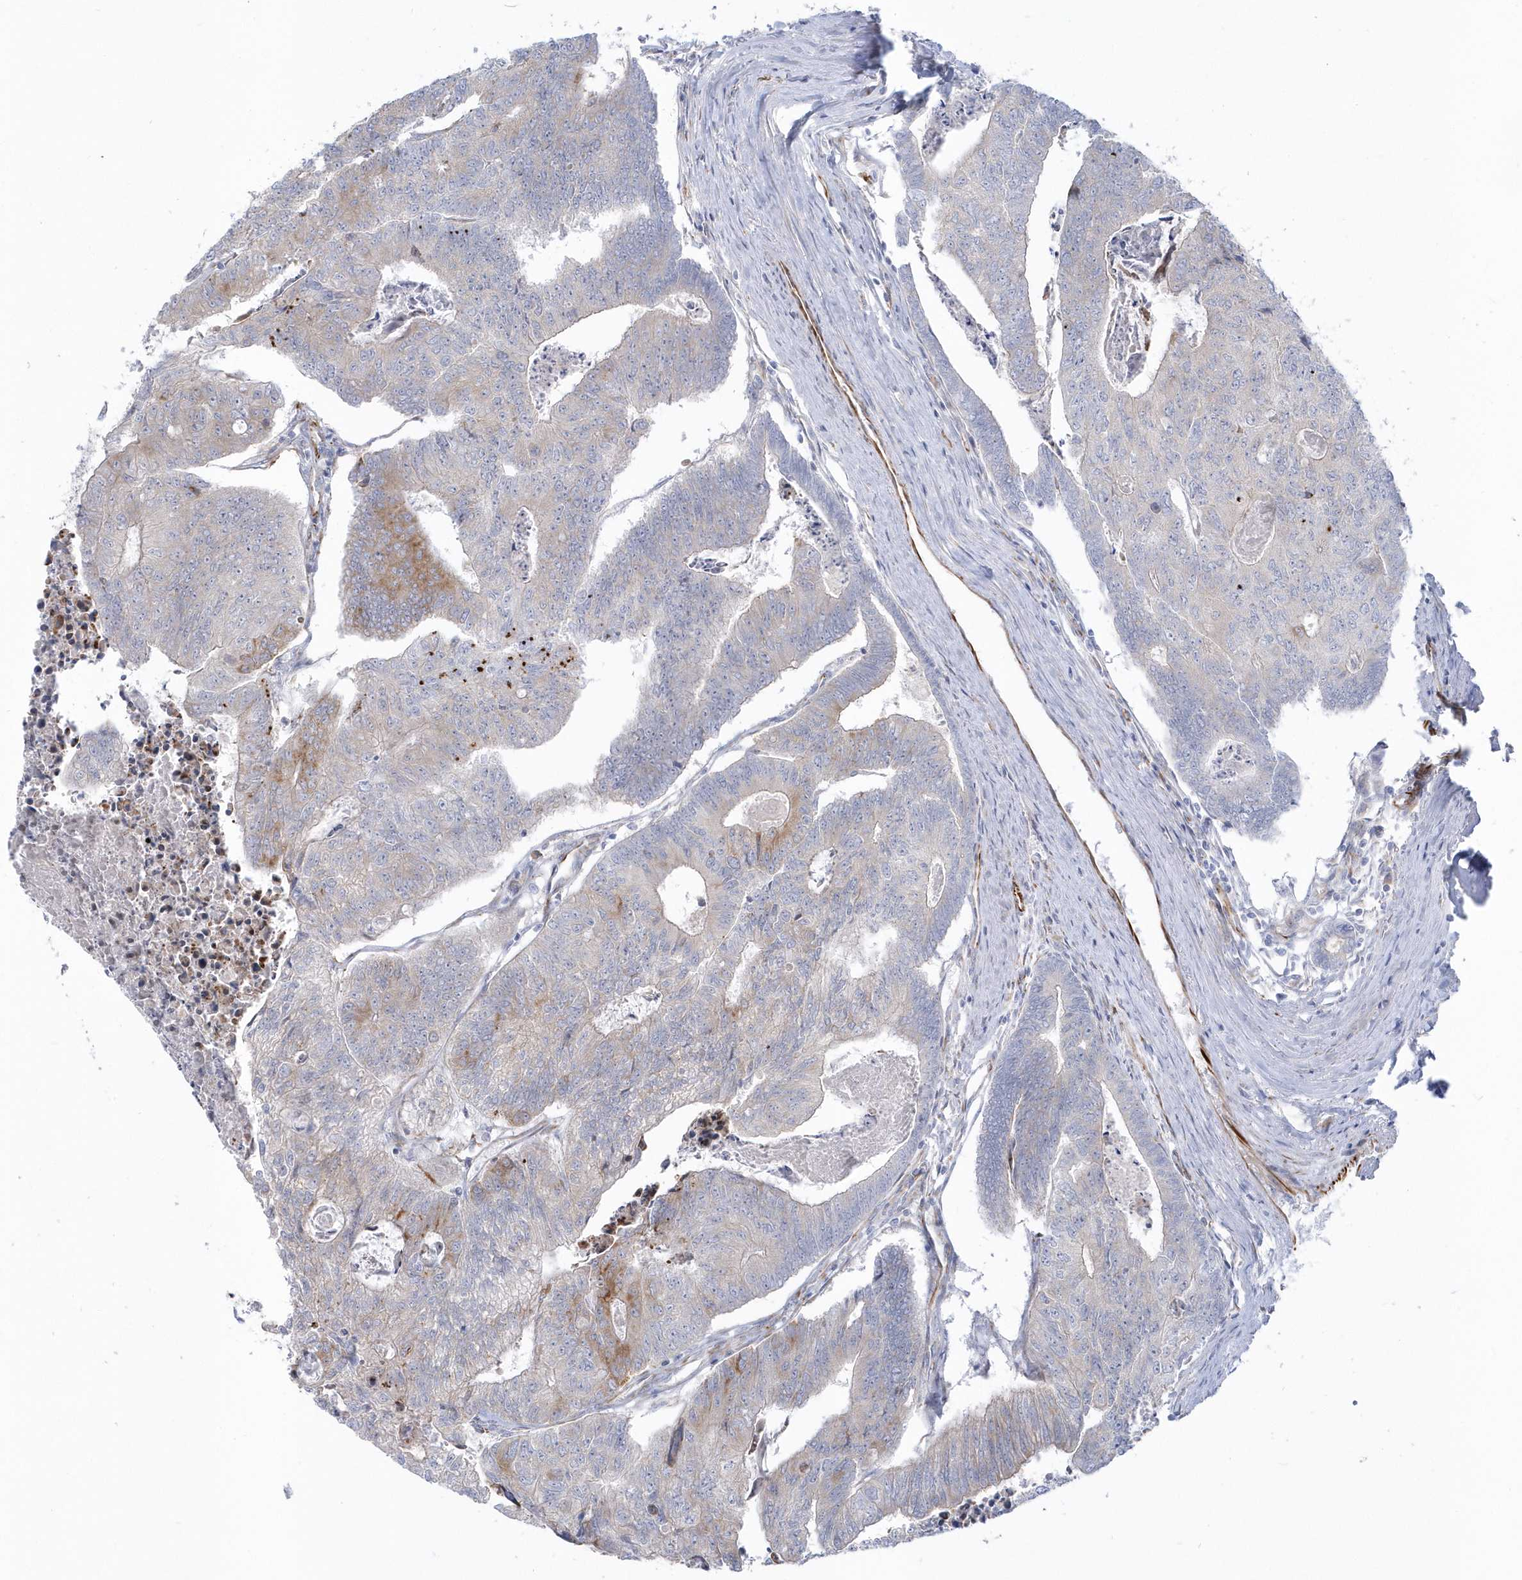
{"staining": {"intensity": "moderate", "quantity": "<25%", "location": "cytoplasmic/membranous"}, "tissue": "colorectal cancer", "cell_type": "Tumor cells", "image_type": "cancer", "snomed": [{"axis": "morphology", "description": "Adenocarcinoma, NOS"}, {"axis": "topography", "description": "Colon"}], "caption": "High-power microscopy captured an immunohistochemistry image of colorectal cancer, revealing moderate cytoplasmic/membranous positivity in approximately <25% of tumor cells.", "gene": "PPIL6", "patient": {"sex": "female", "age": 67}}